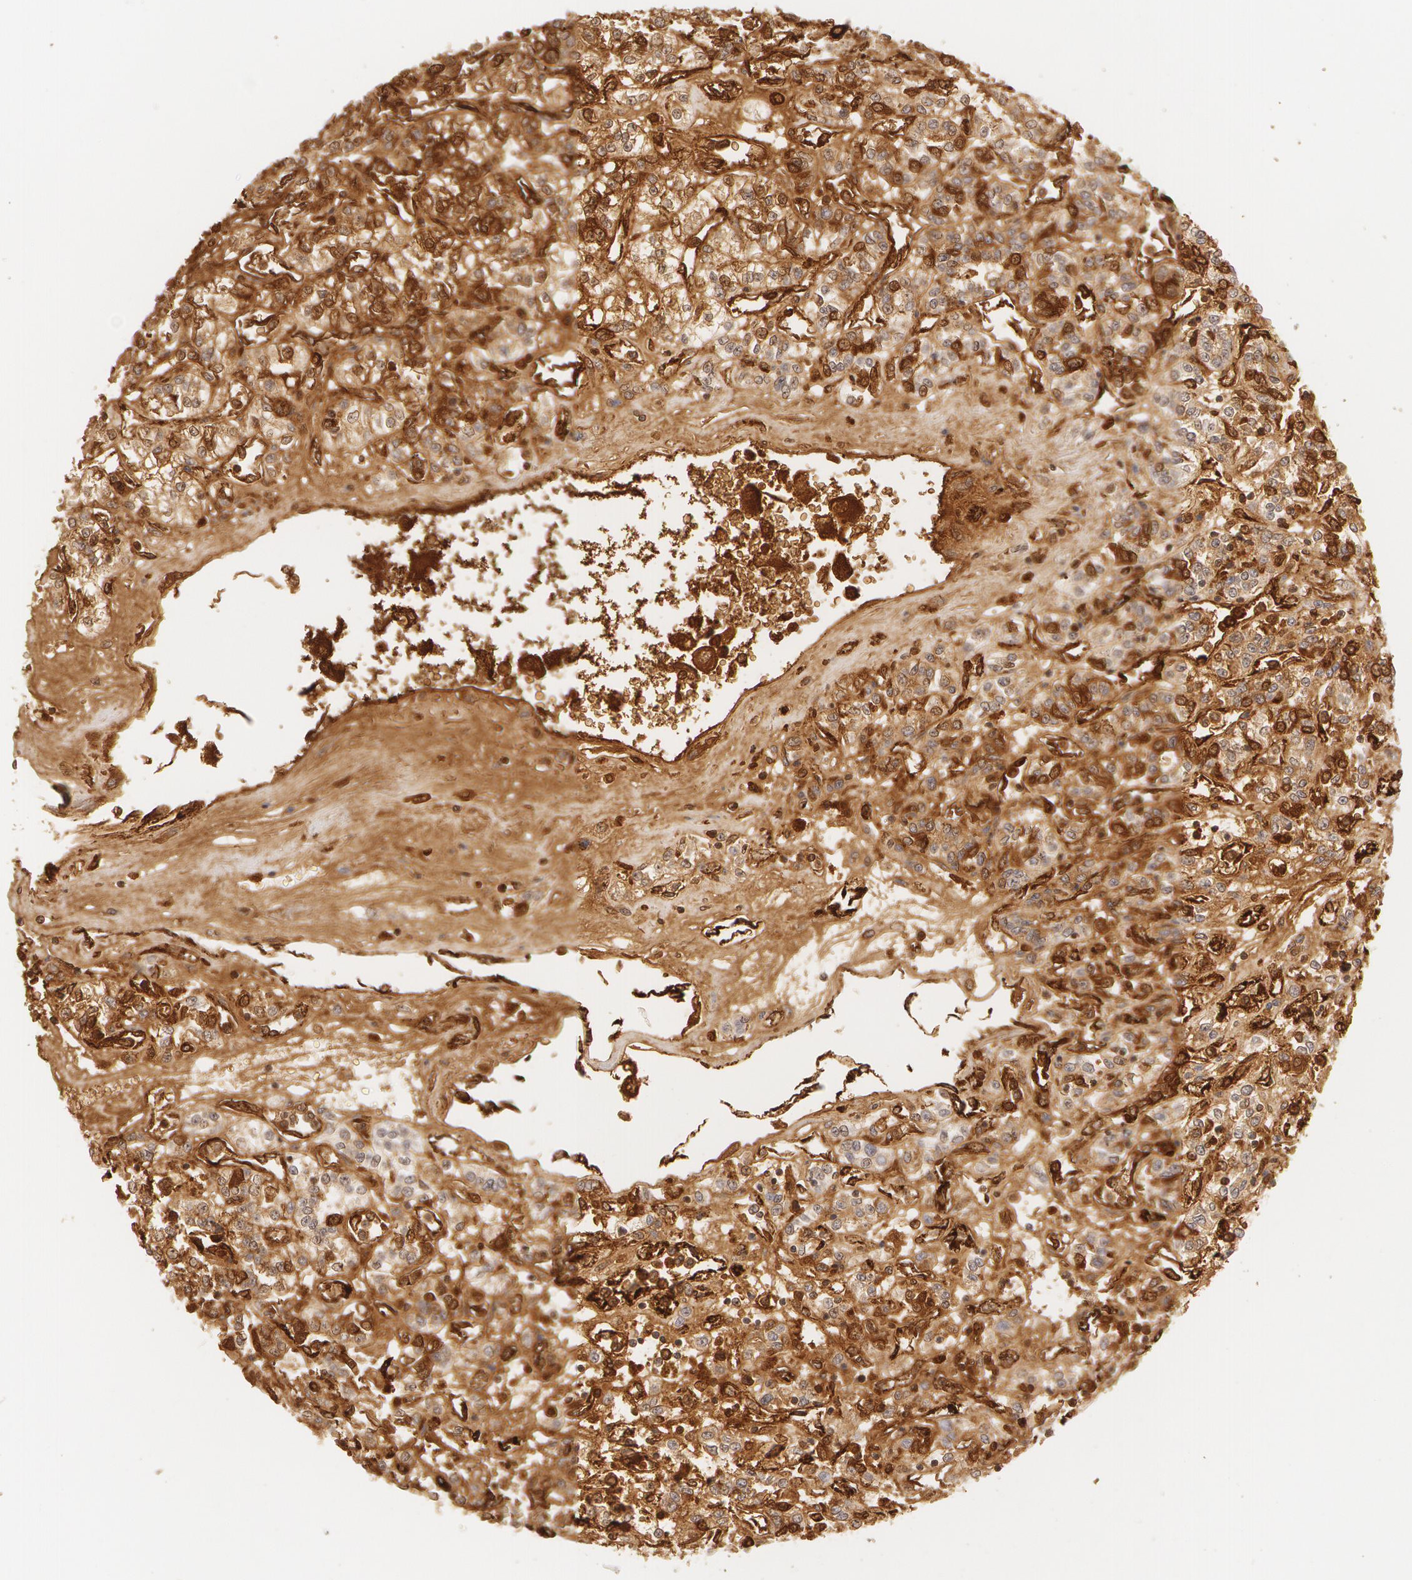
{"staining": {"intensity": "moderate", "quantity": ">75%", "location": "cytoplasmic/membranous"}, "tissue": "renal cancer", "cell_type": "Tumor cells", "image_type": "cancer", "snomed": [{"axis": "morphology", "description": "Adenocarcinoma, NOS"}, {"axis": "topography", "description": "Kidney"}], "caption": "About >75% of tumor cells in human renal cancer (adenocarcinoma) exhibit moderate cytoplasmic/membranous protein staining as visualized by brown immunohistochemical staining.", "gene": "VWF", "patient": {"sex": "female", "age": 76}}